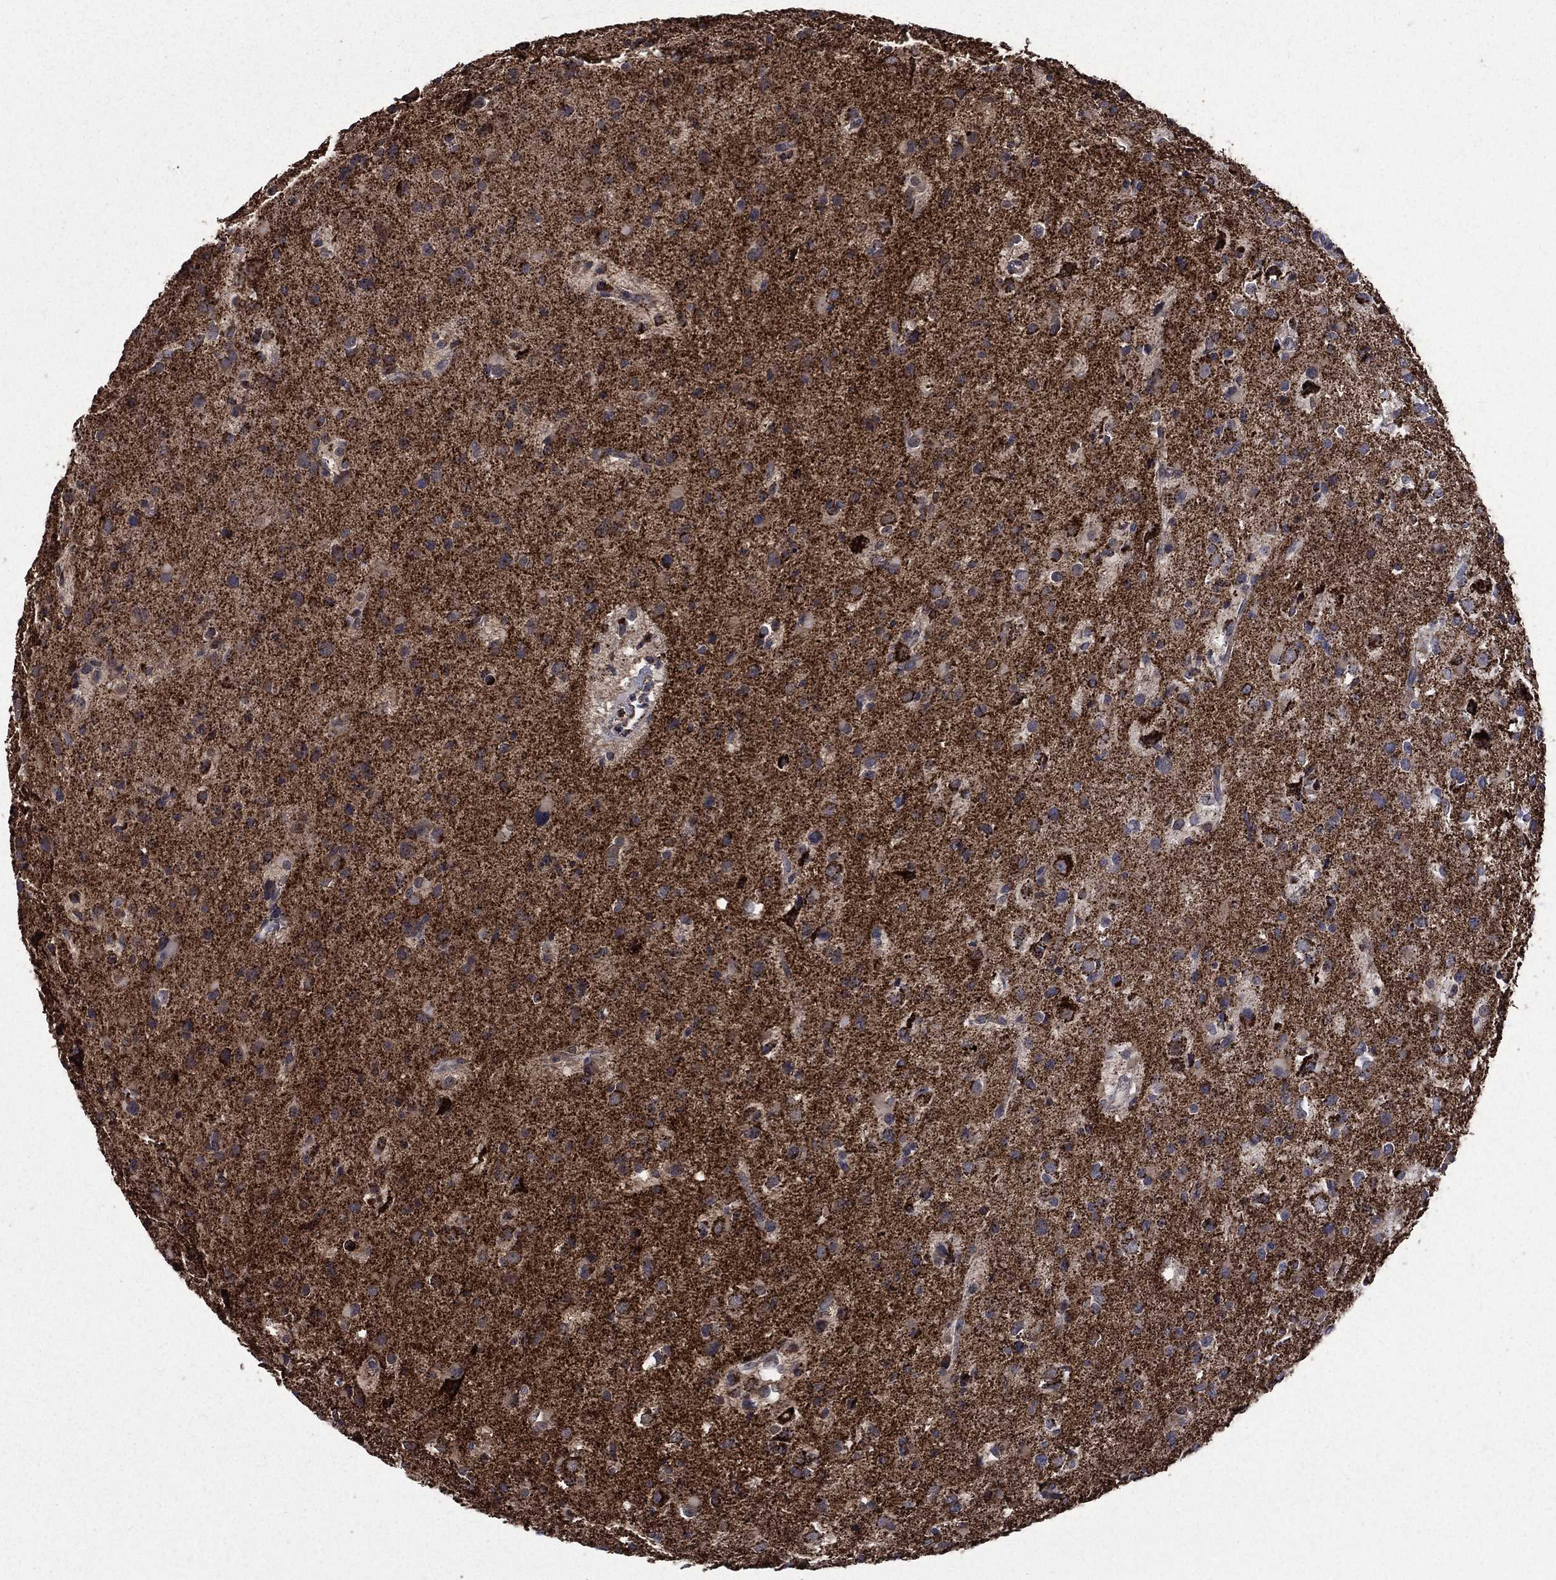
{"staining": {"intensity": "strong", "quantity": "<25%", "location": "cytoplasmic/membranous"}, "tissue": "glioma", "cell_type": "Tumor cells", "image_type": "cancer", "snomed": [{"axis": "morphology", "description": "Glioma, malignant, Low grade"}, {"axis": "topography", "description": "Brain"}], "caption": "Tumor cells exhibit medium levels of strong cytoplasmic/membranous expression in about <25% of cells in malignant glioma (low-grade).", "gene": "GOT2", "patient": {"sex": "female", "age": 32}}